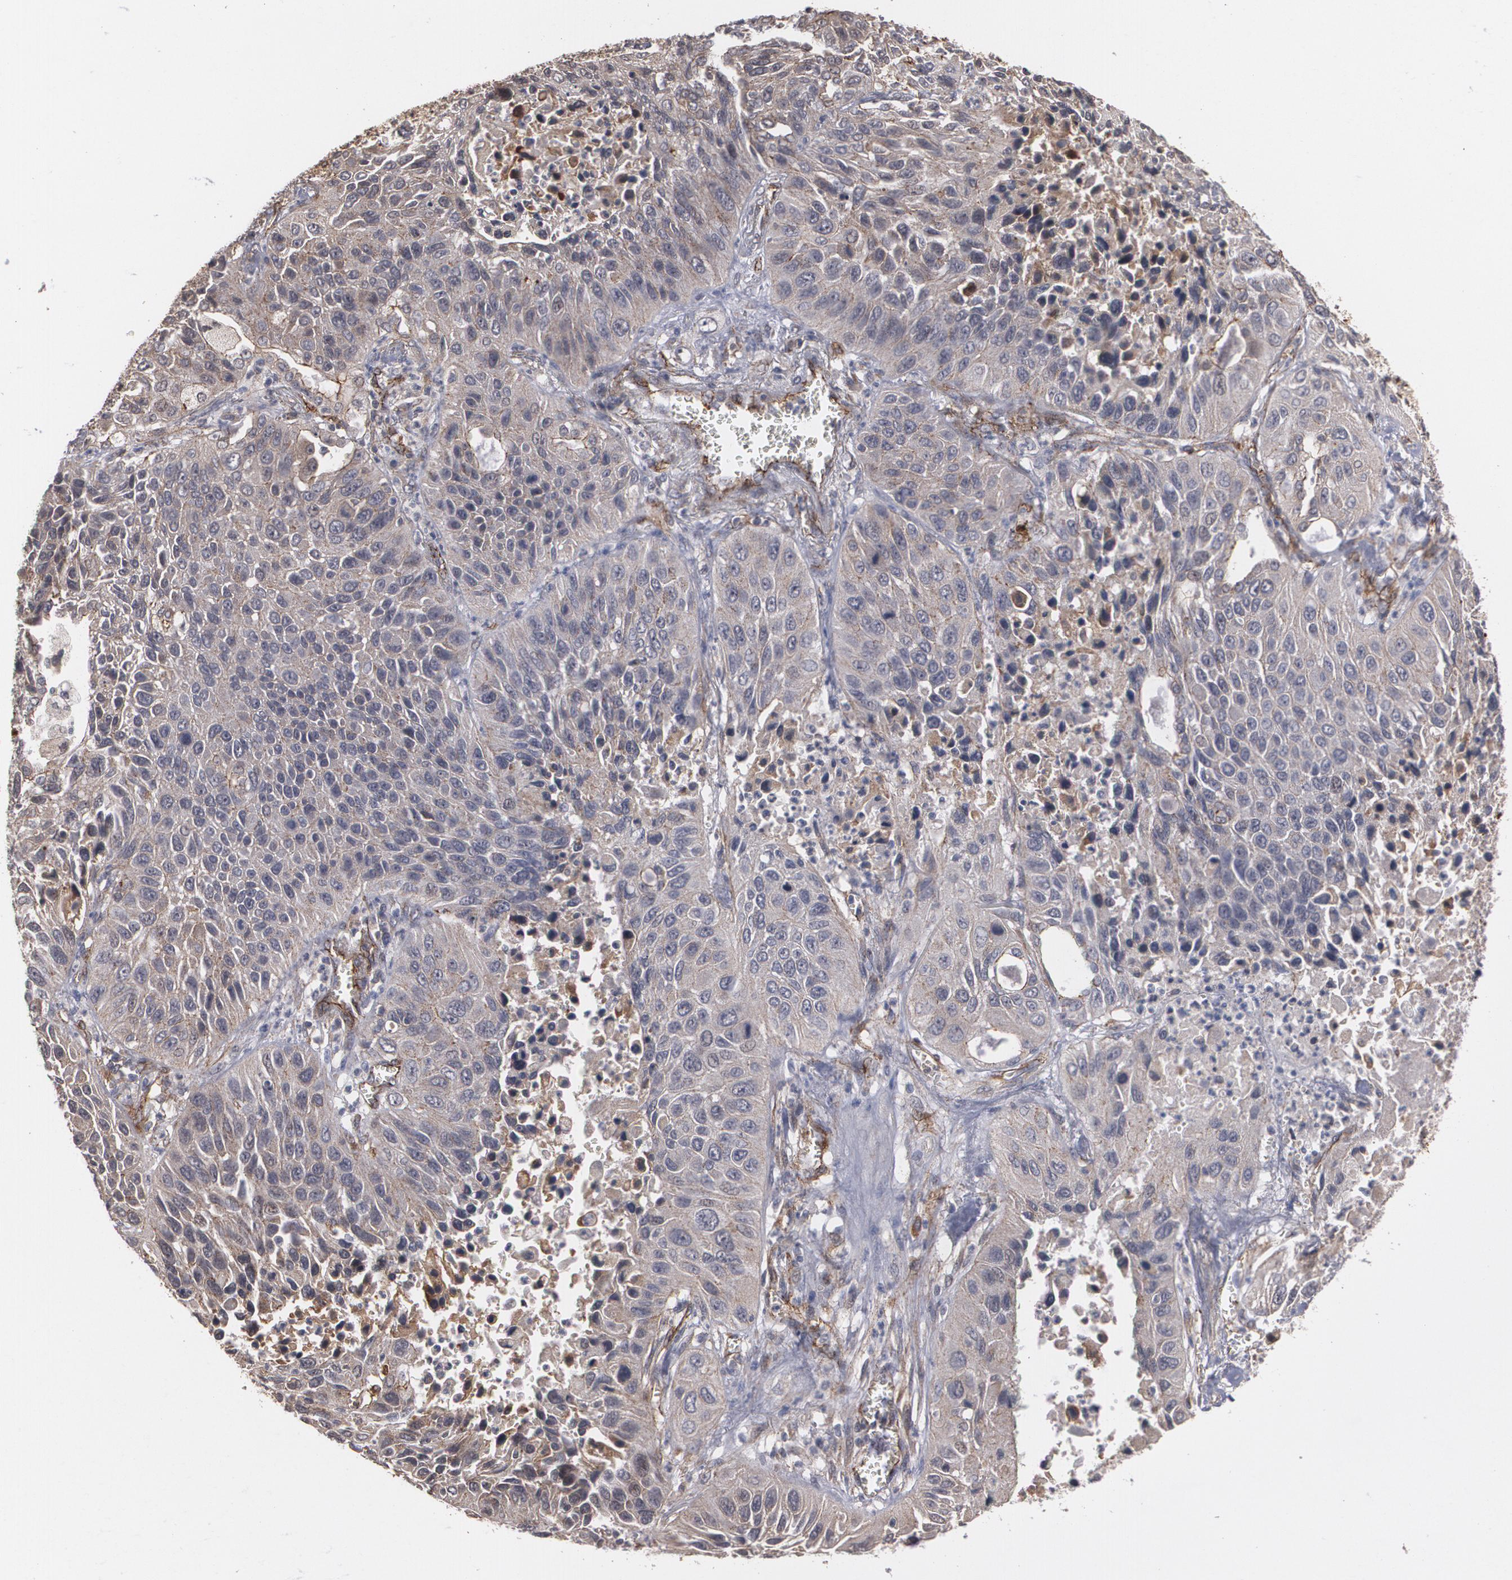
{"staining": {"intensity": "weak", "quantity": ">75%", "location": "cytoplasmic/membranous"}, "tissue": "lung cancer", "cell_type": "Tumor cells", "image_type": "cancer", "snomed": [{"axis": "morphology", "description": "Squamous cell carcinoma, NOS"}, {"axis": "topography", "description": "Lung"}], "caption": "Squamous cell carcinoma (lung) stained with a brown dye reveals weak cytoplasmic/membranous positive positivity in approximately >75% of tumor cells.", "gene": "TJP1", "patient": {"sex": "female", "age": 76}}